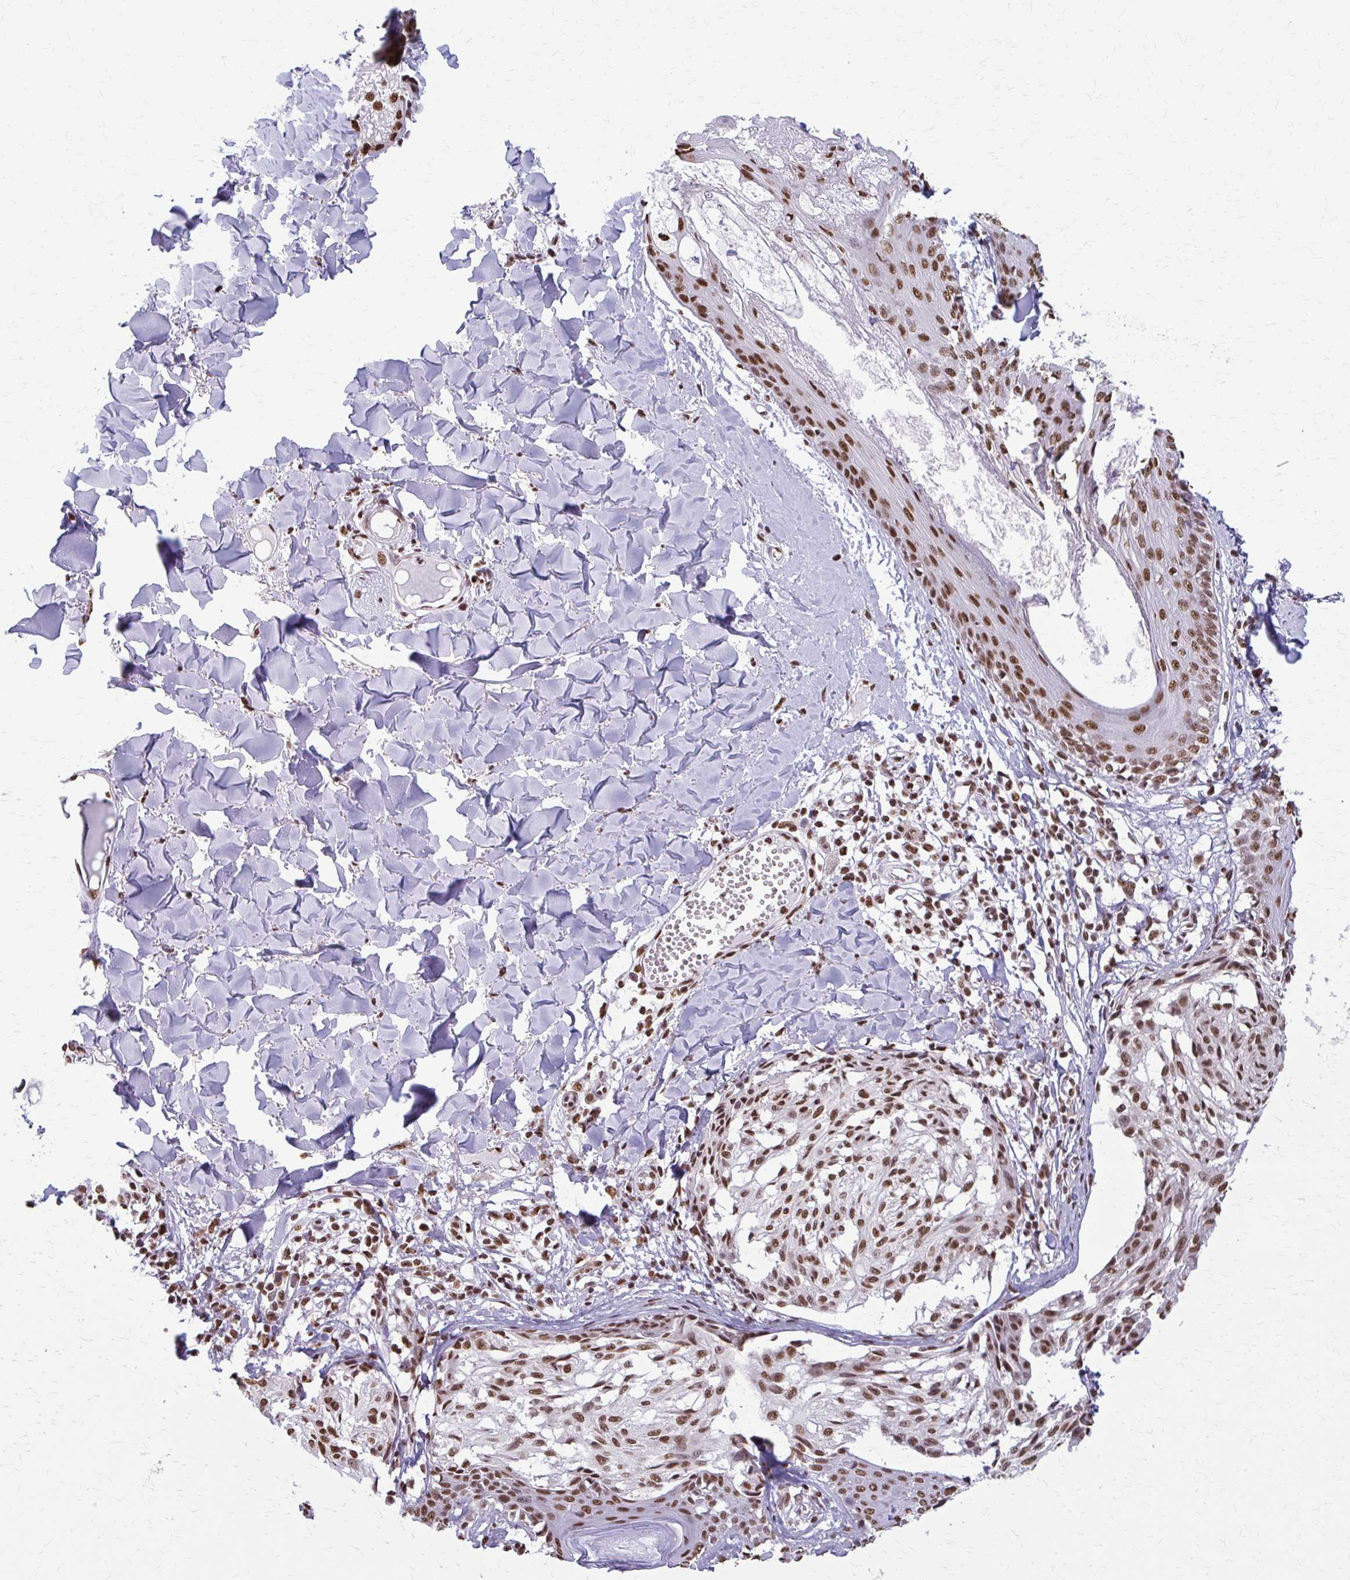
{"staining": {"intensity": "moderate", "quantity": ">75%", "location": "nuclear"}, "tissue": "melanoma", "cell_type": "Tumor cells", "image_type": "cancer", "snomed": [{"axis": "morphology", "description": "Malignant melanoma, NOS"}, {"axis": "topography", "description": "Skin"}], "caption": "Immunohistochemistry histopathology image of neoplastic tissue: malignant melanoma stained using IHC shows medium levels of moderate protein expression localized specifically in the nuclear of tumor cells, appearing as a nuclear brown color.", "gene": "SNRPA", "patient": {"sex": "female", "age": 43}}